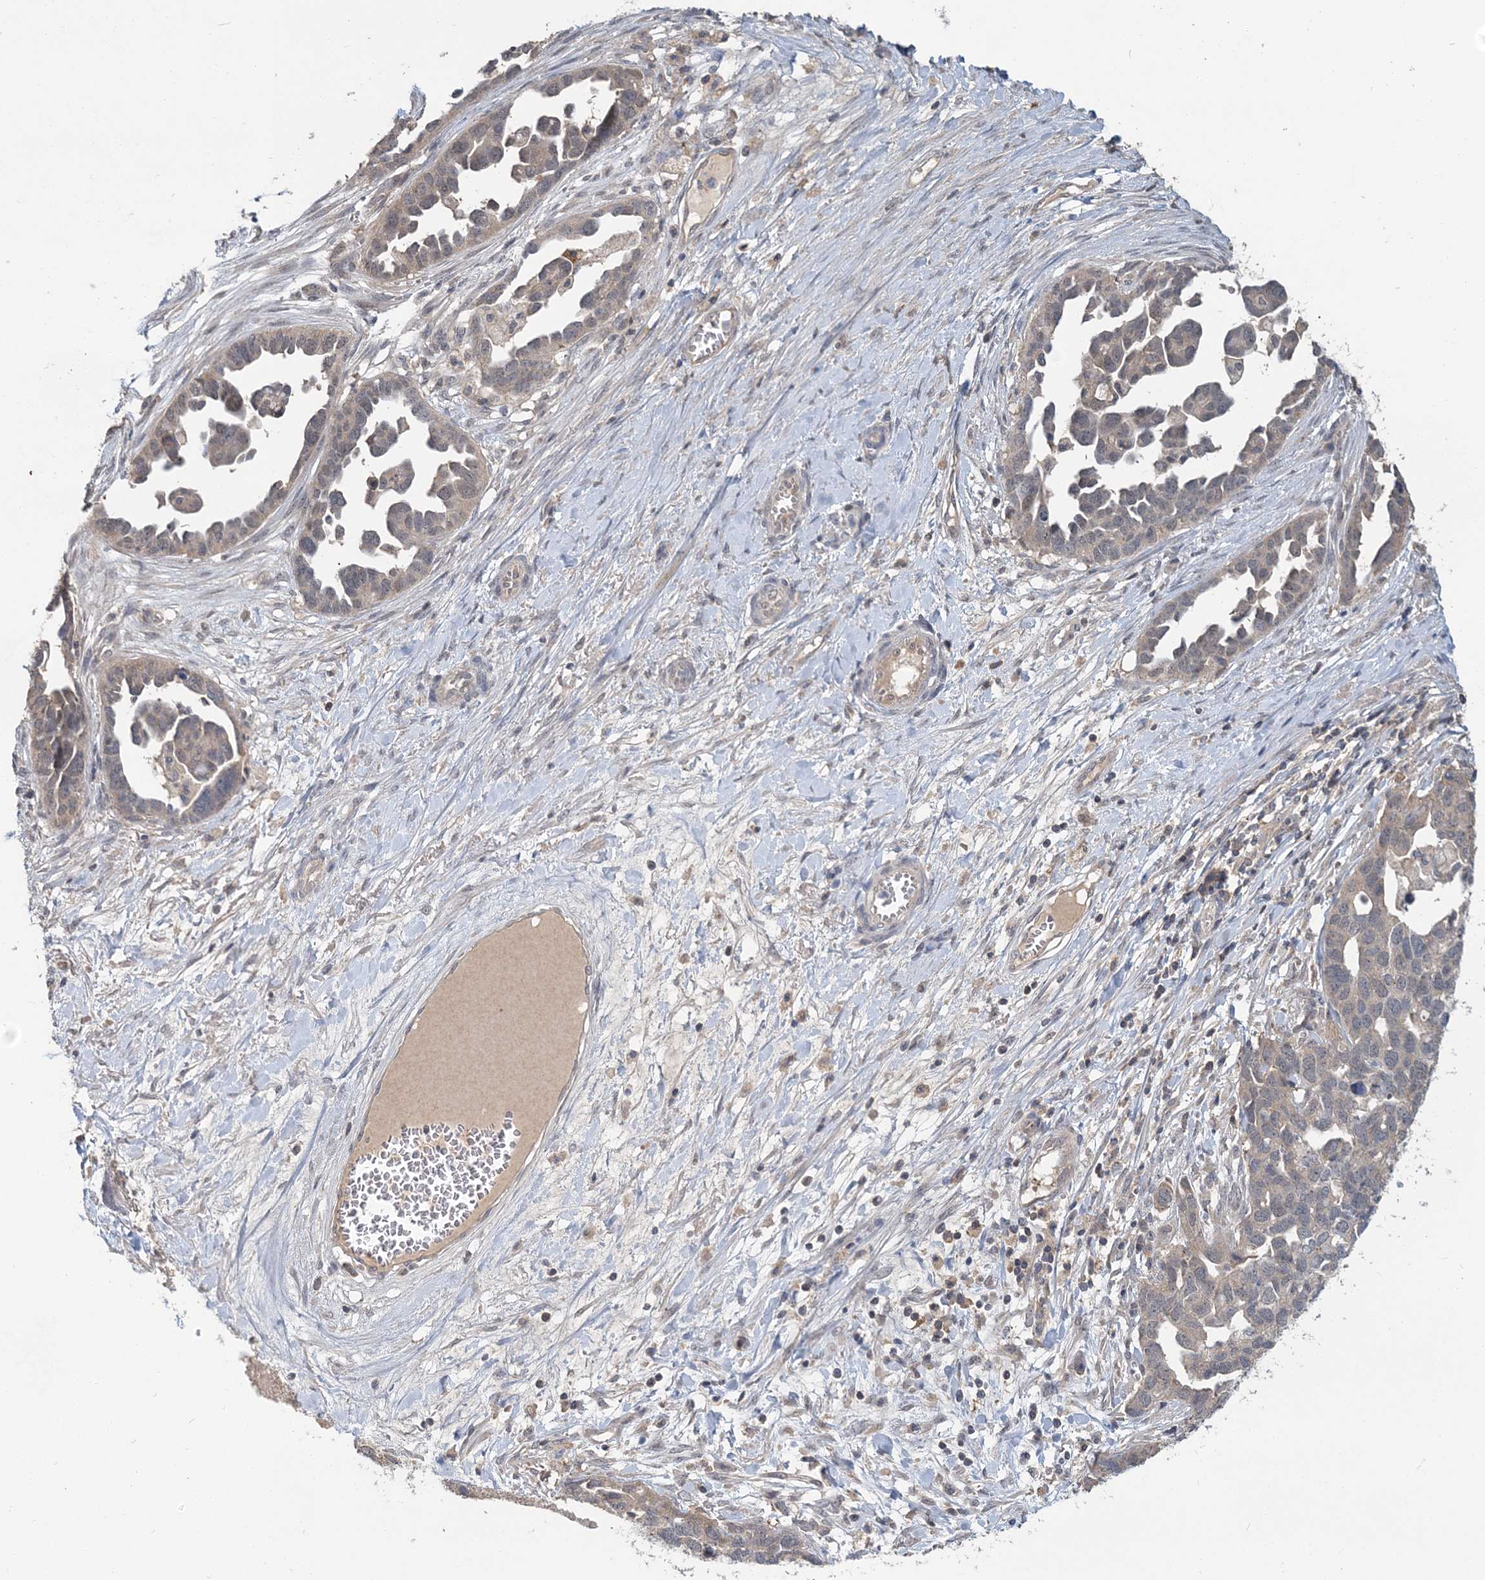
{"staining": {"intensity": "weak", "quantity": "<25%", "location": "cytoplasmic/membranous"}, "tissue": "ovarian cancer", "cell_type": "Tumor cells", "image_type": "cancer", "snomed": [{"axis": "morphology", "description": "Cystadenocarcinoma, serous, NOS"}, {"axis": "topography", "description": "Ovary"}], "caption": "Ovarian serous cystadenocarcinoma stained for a protein using immunohistochemistry (IHC) displays no expression tumor cells.", "gene": "RNF25", "patient": {"sex": "female", "age": 54}}